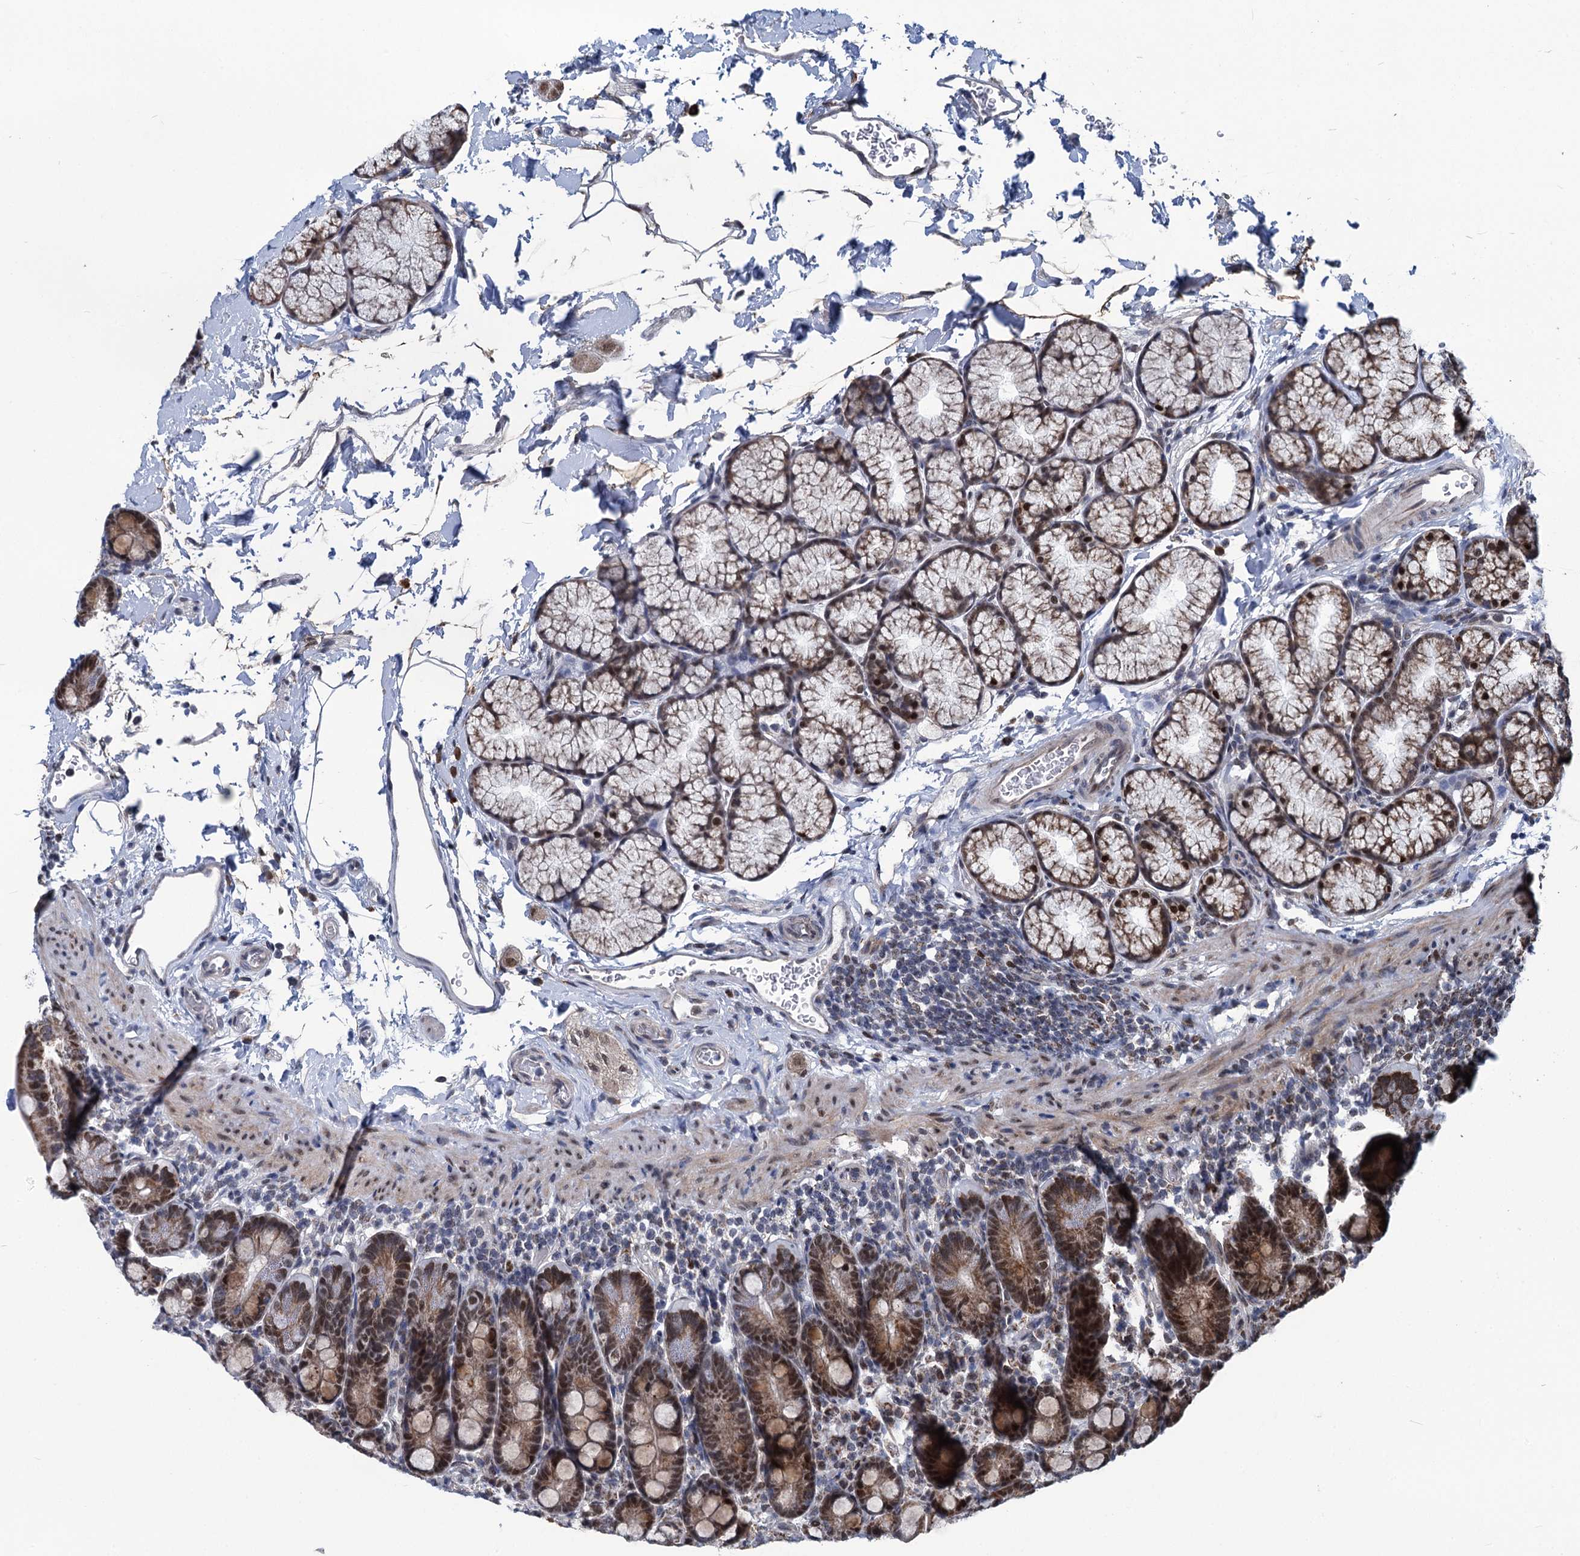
{"staining": {"intensity": "moderate", "quantity": ">75%", "location": "cytoplasmic/membranous,nuclear"}, "tissue": "duodenum", "cell_type": "Glandular cells", "image_type": "normal", "snomed": [{"axis": "morphology", "description": "Normal tissue, NOS"}, {"axis": "topography", "description": "Duodenum"}], "caption": "Immunohistochemical staining of benign human duodenum exhibits medium levels of moderate cytoplasmic/membranous,nuclear staining in about >75% of glandular cells. The staining was performed using DAB (3,3'-diaminobenzidine) to visualize the protein expression in brown, while the nuclei were stained in blue with hematoxylin (Magnification: 20x).", "gene": "MORN3", "patient": {"sex": "male", "age": 35}}